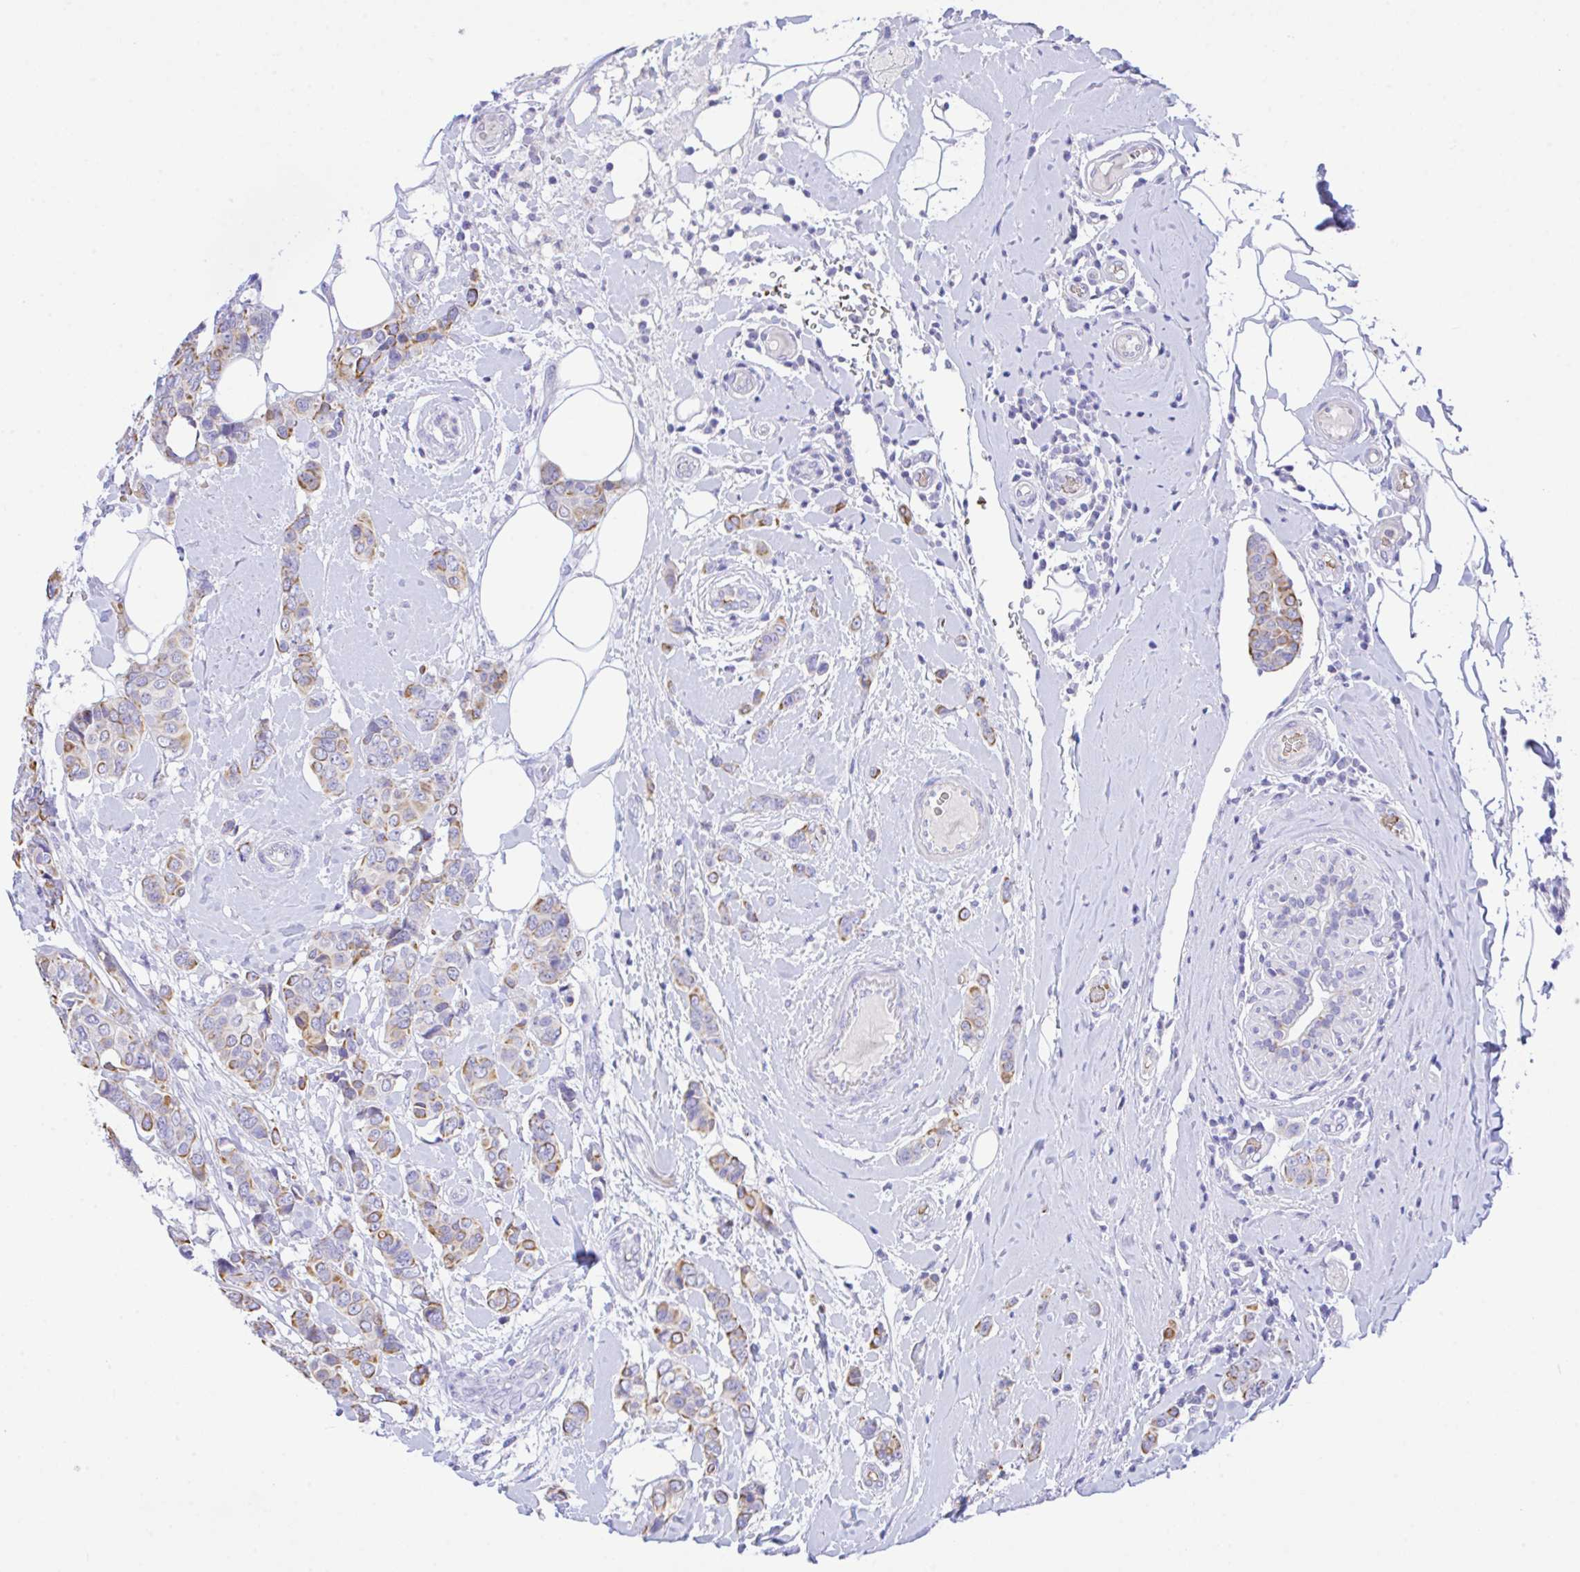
{"staining": {"intensity": "moderate", "quantity": "25%-75%", "location": "cytoplasmic/membranous"}, "tissue": "breast cancer", "cell_type": "Tumor cells", "image_type": "cancer", "snomed": [{"axis": "morphology", "description": "Lobular carcinoma"}, {"axis": "topography", "description": "Breast"}], "caption": "Immunohistochemistry of breast cancer exhibits medium levels of moderate cytoplasmic/membranous positivity in about 25%-75% of tumor cells. (Stains: DAB (3,3'-diaminobenzidine) in brown, nuclei in blue, Microscopy: brightfield microscopy at high magnification).", "gene": "ZNF221", "patient": {"sex": "female", "age": 51}}